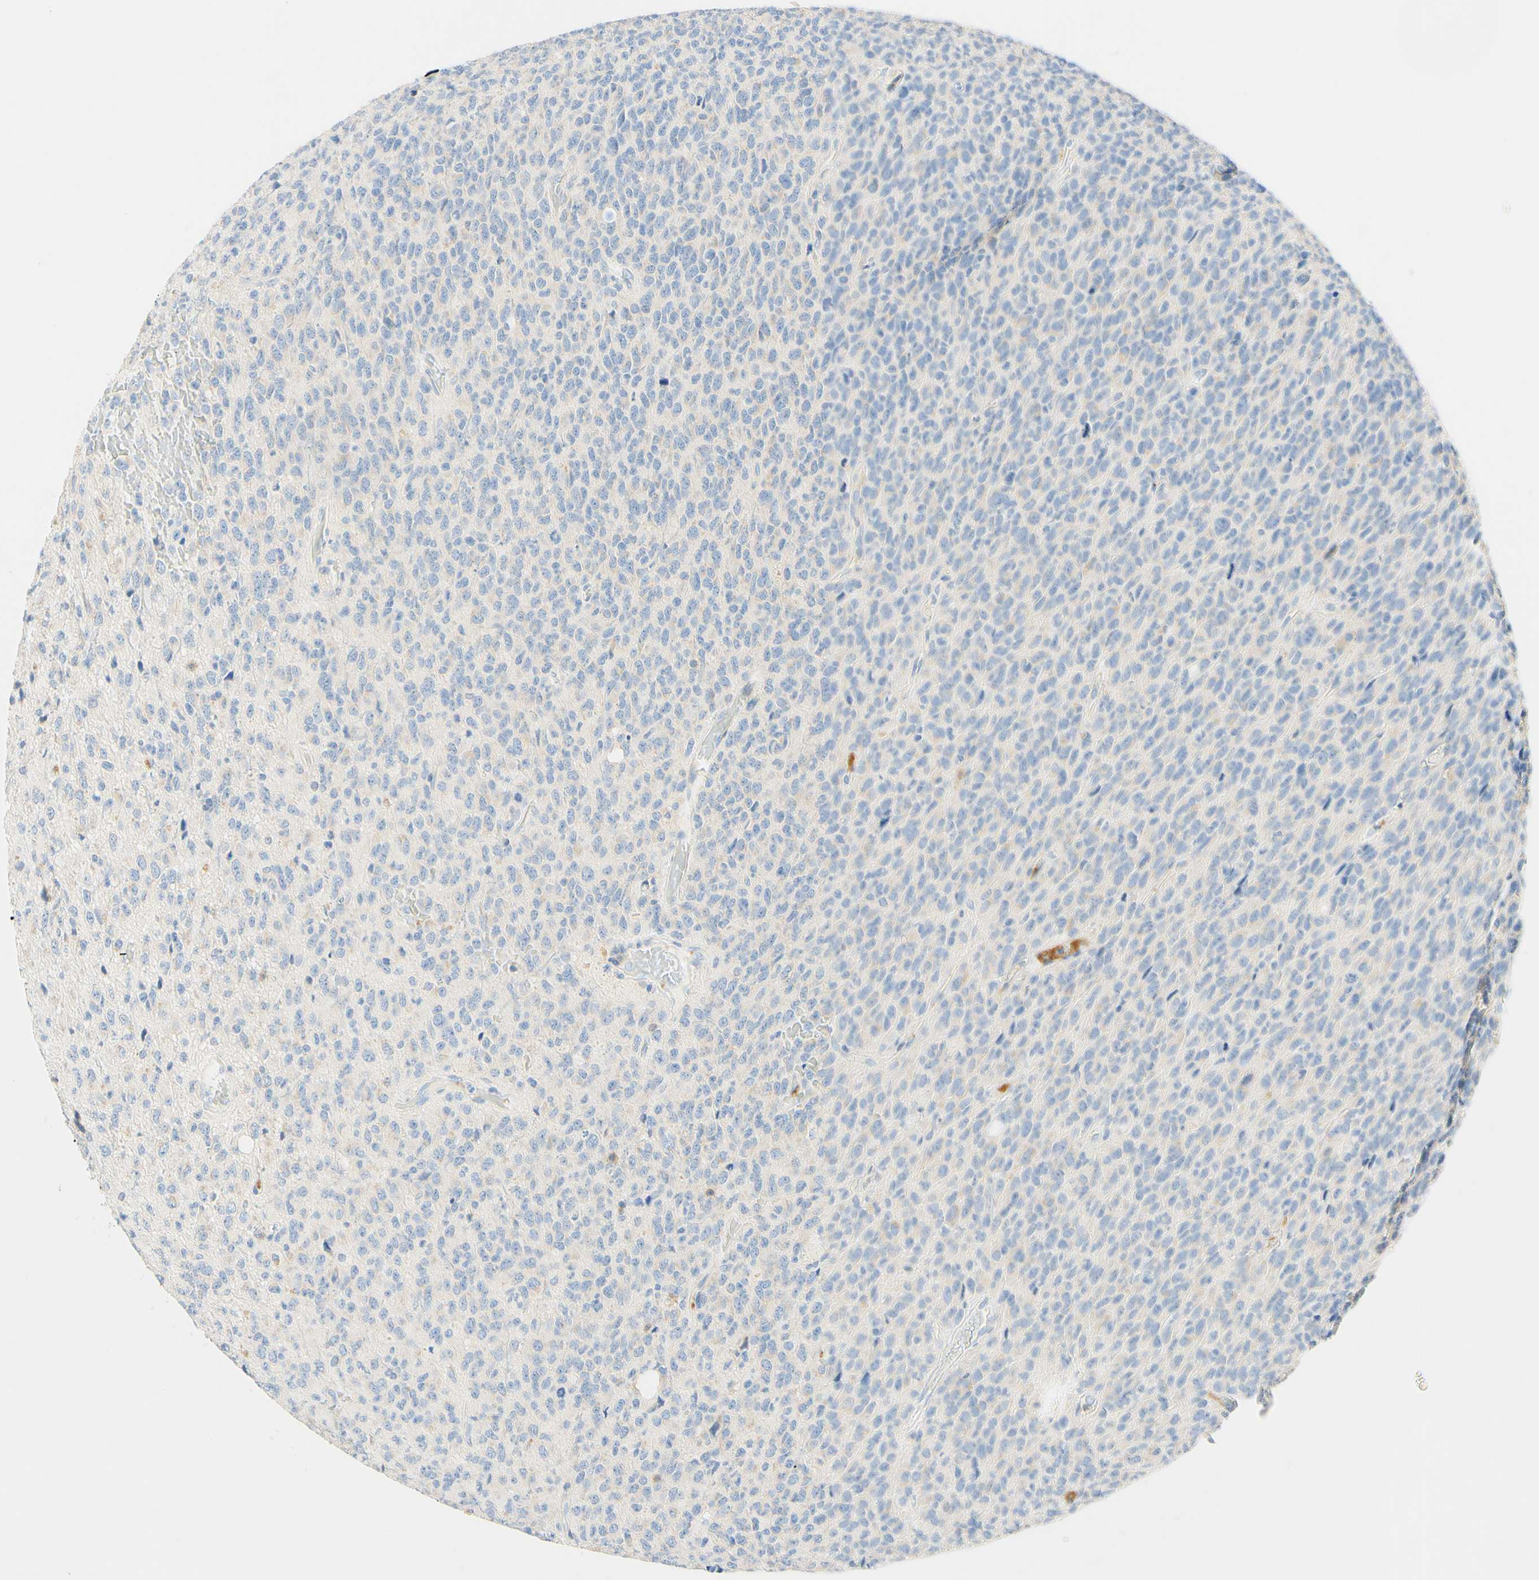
{"staining": {"intensity": "negative", "quantity": "none", "location": "none"}, "tissue": "glioma", "cell_type": "Tumor cells", "image_type": "cancer", "snomed": [{"axis": "morphology", "description": "Glioma, malignant, High grade"}, {"axis": "topography", "description": "pancreas cauda"}], "caption": "Tumor cells show no significant expression in glioma. The staining was performed using DAB (3,3'-diaminobenzidine) to visualize the protein expression in brown, while the nuclei were stained in blue with hematoxylin (Magnification: 20x).", "gene": "LAT", "patient": {"sex": "male", "age": 60}}